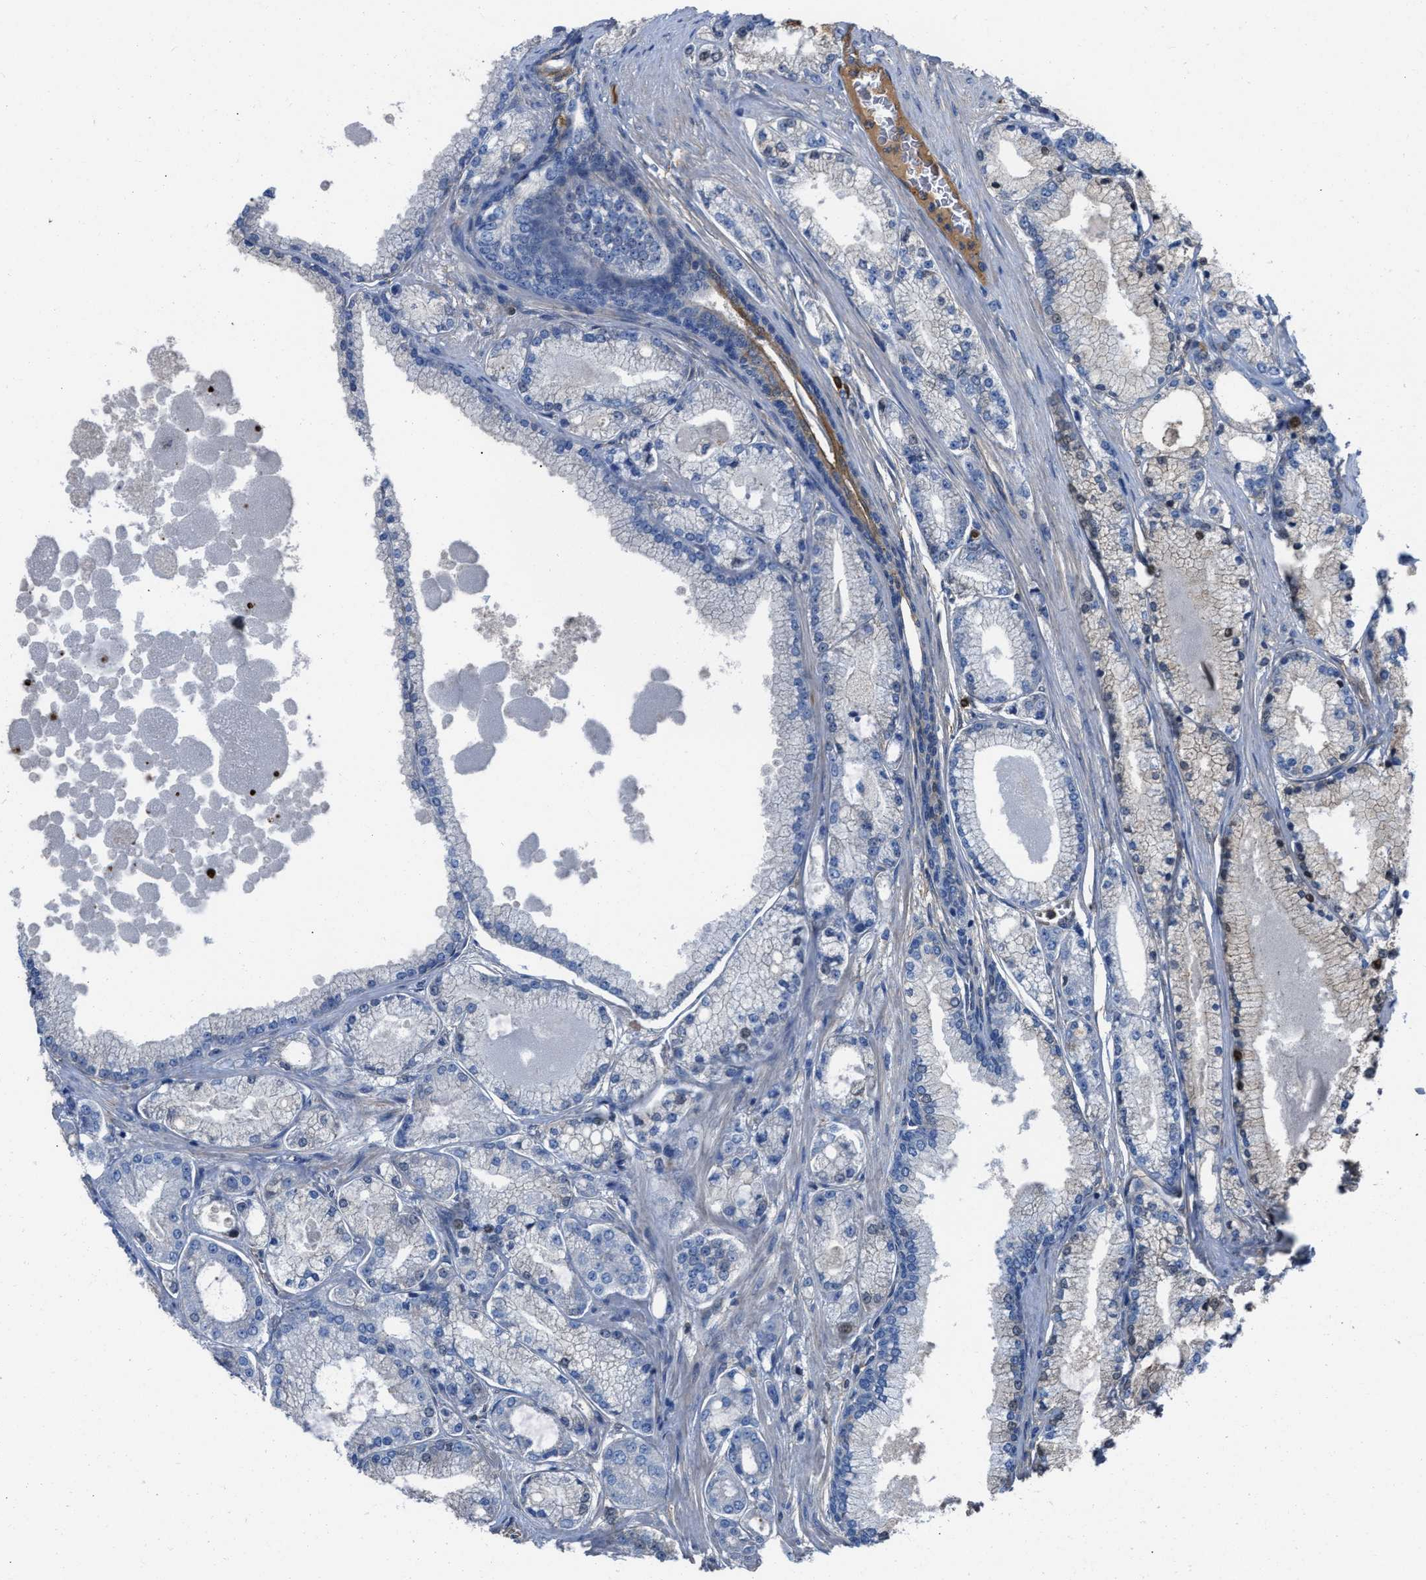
{"staining": {"intensity": "weak", "quantity": "<25%", "location": "cytoplasmic/membranous"}, "tissue": "prostate cancer", "cell_type": "Tumor cells", "image_type": "cancer", "snomed": [{"axis": "morphology", "description": "Adenocarcinoma, High grade"}, {"axis": "topography", "description": "Prostate"}], "caption": "Immunohistochemistry of human prostate high-grade adenocarcinoma demonstrates no positivity in tumor cells. (Brightfield microscopy of DAB immunohistochemistry at high magnification).", "gene": "TRIOBP", "patient": {"sex": "male", "age": 71}}